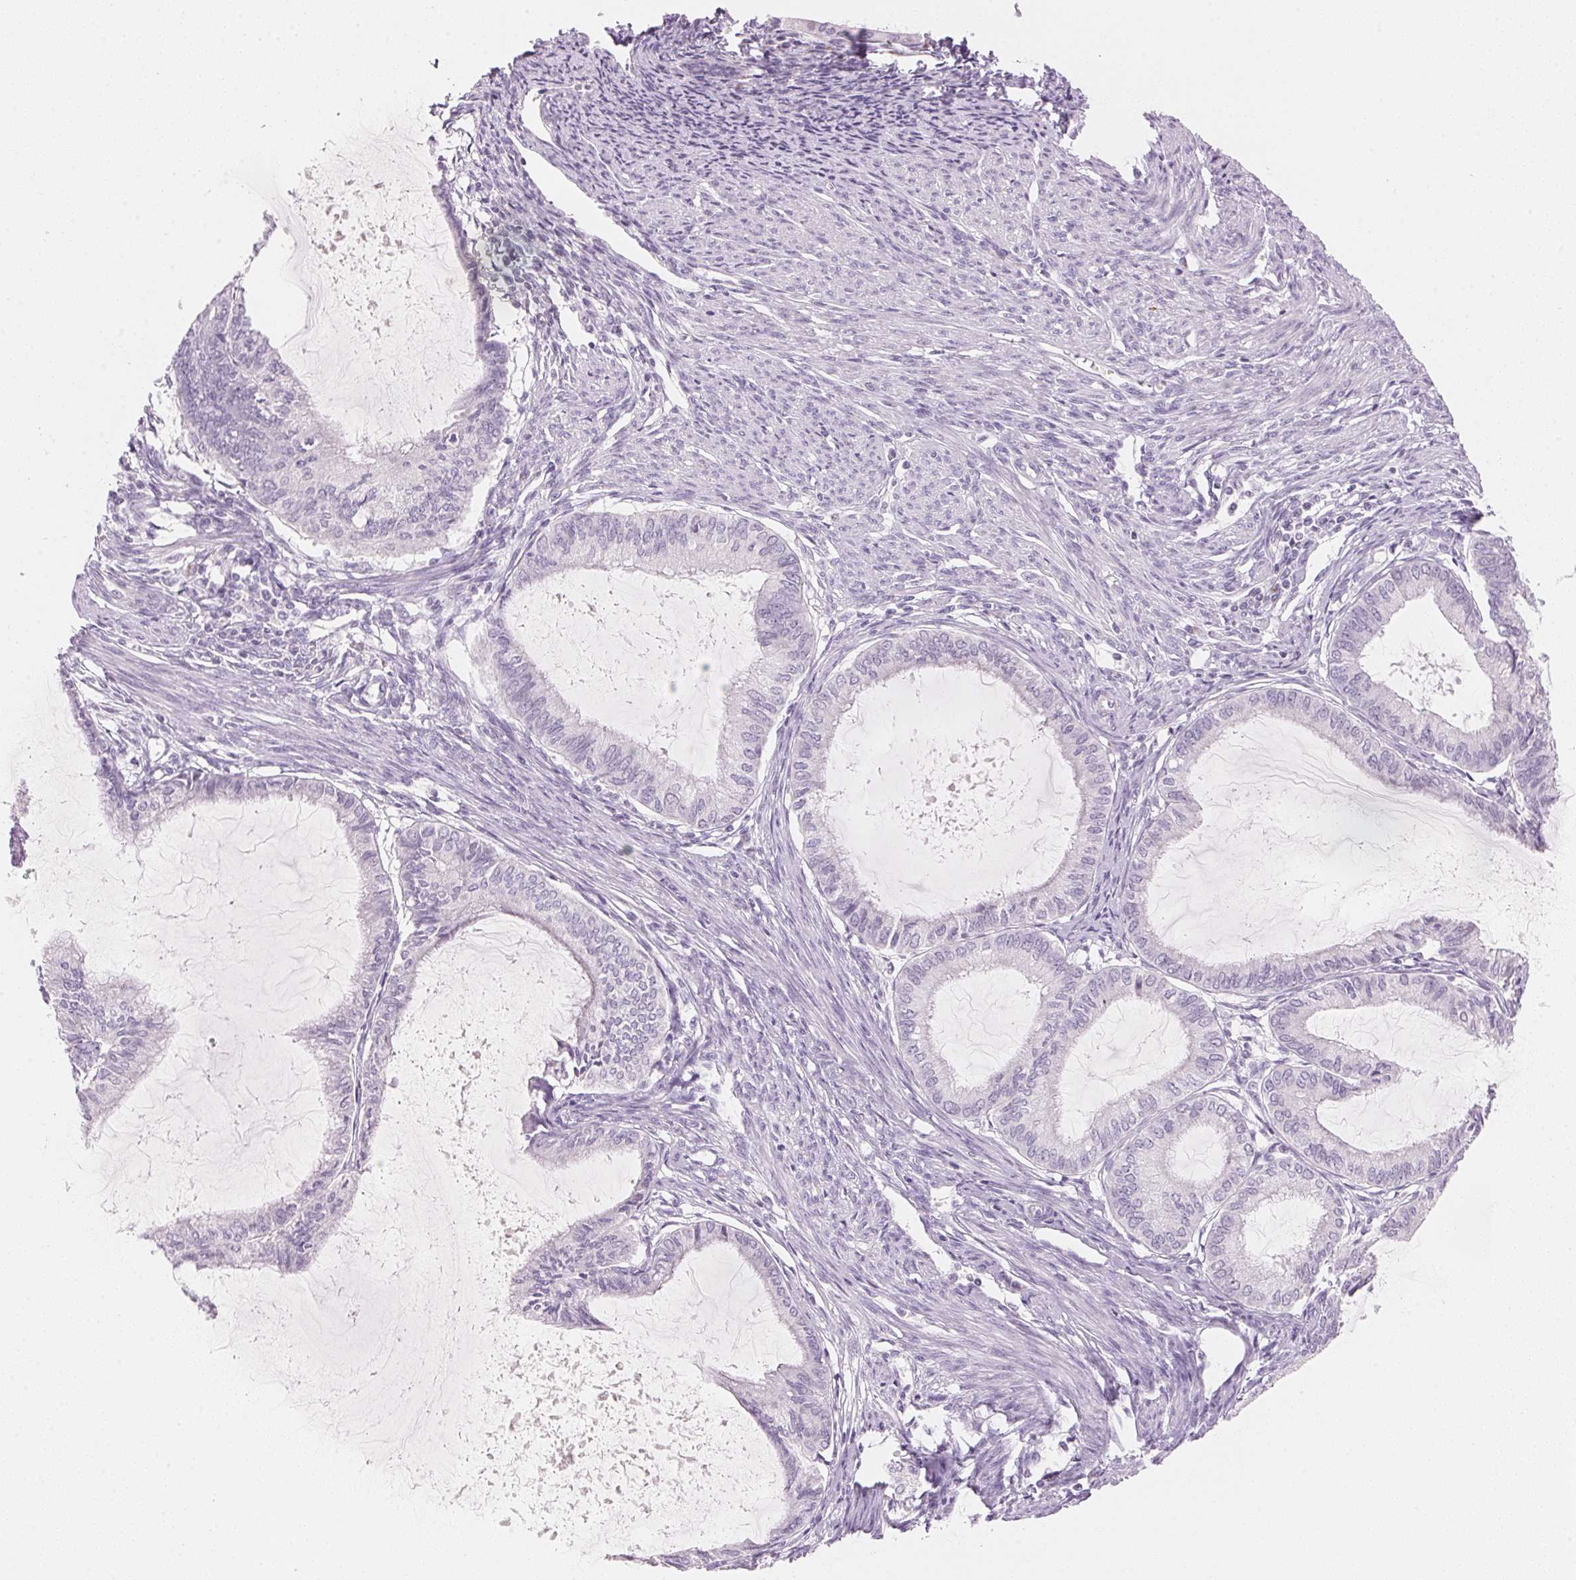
{"staining": {"intensity": "negative", "quantity": "none", "location": "none"}, "tissue": "endometrial cancer", "cell_type": "Tumor cells", "image_type": "cancer", "snomed": [{"axis": "morphology", "description": "Adenocarcinoma, NOS"}, {"axis": "topography", "description": "Endometrium"}], "caption": "Tumor cells show no significant positivity in endometrial cancer (adenocarcinoma). (Stains: DAB immunohistochemistry (IHC) with hematoxylin counter stain, Microscopy: brightfield microscopy at high magnification).", "gene": "HOXB13", "patient": {"sex": "female", "age": 86}}